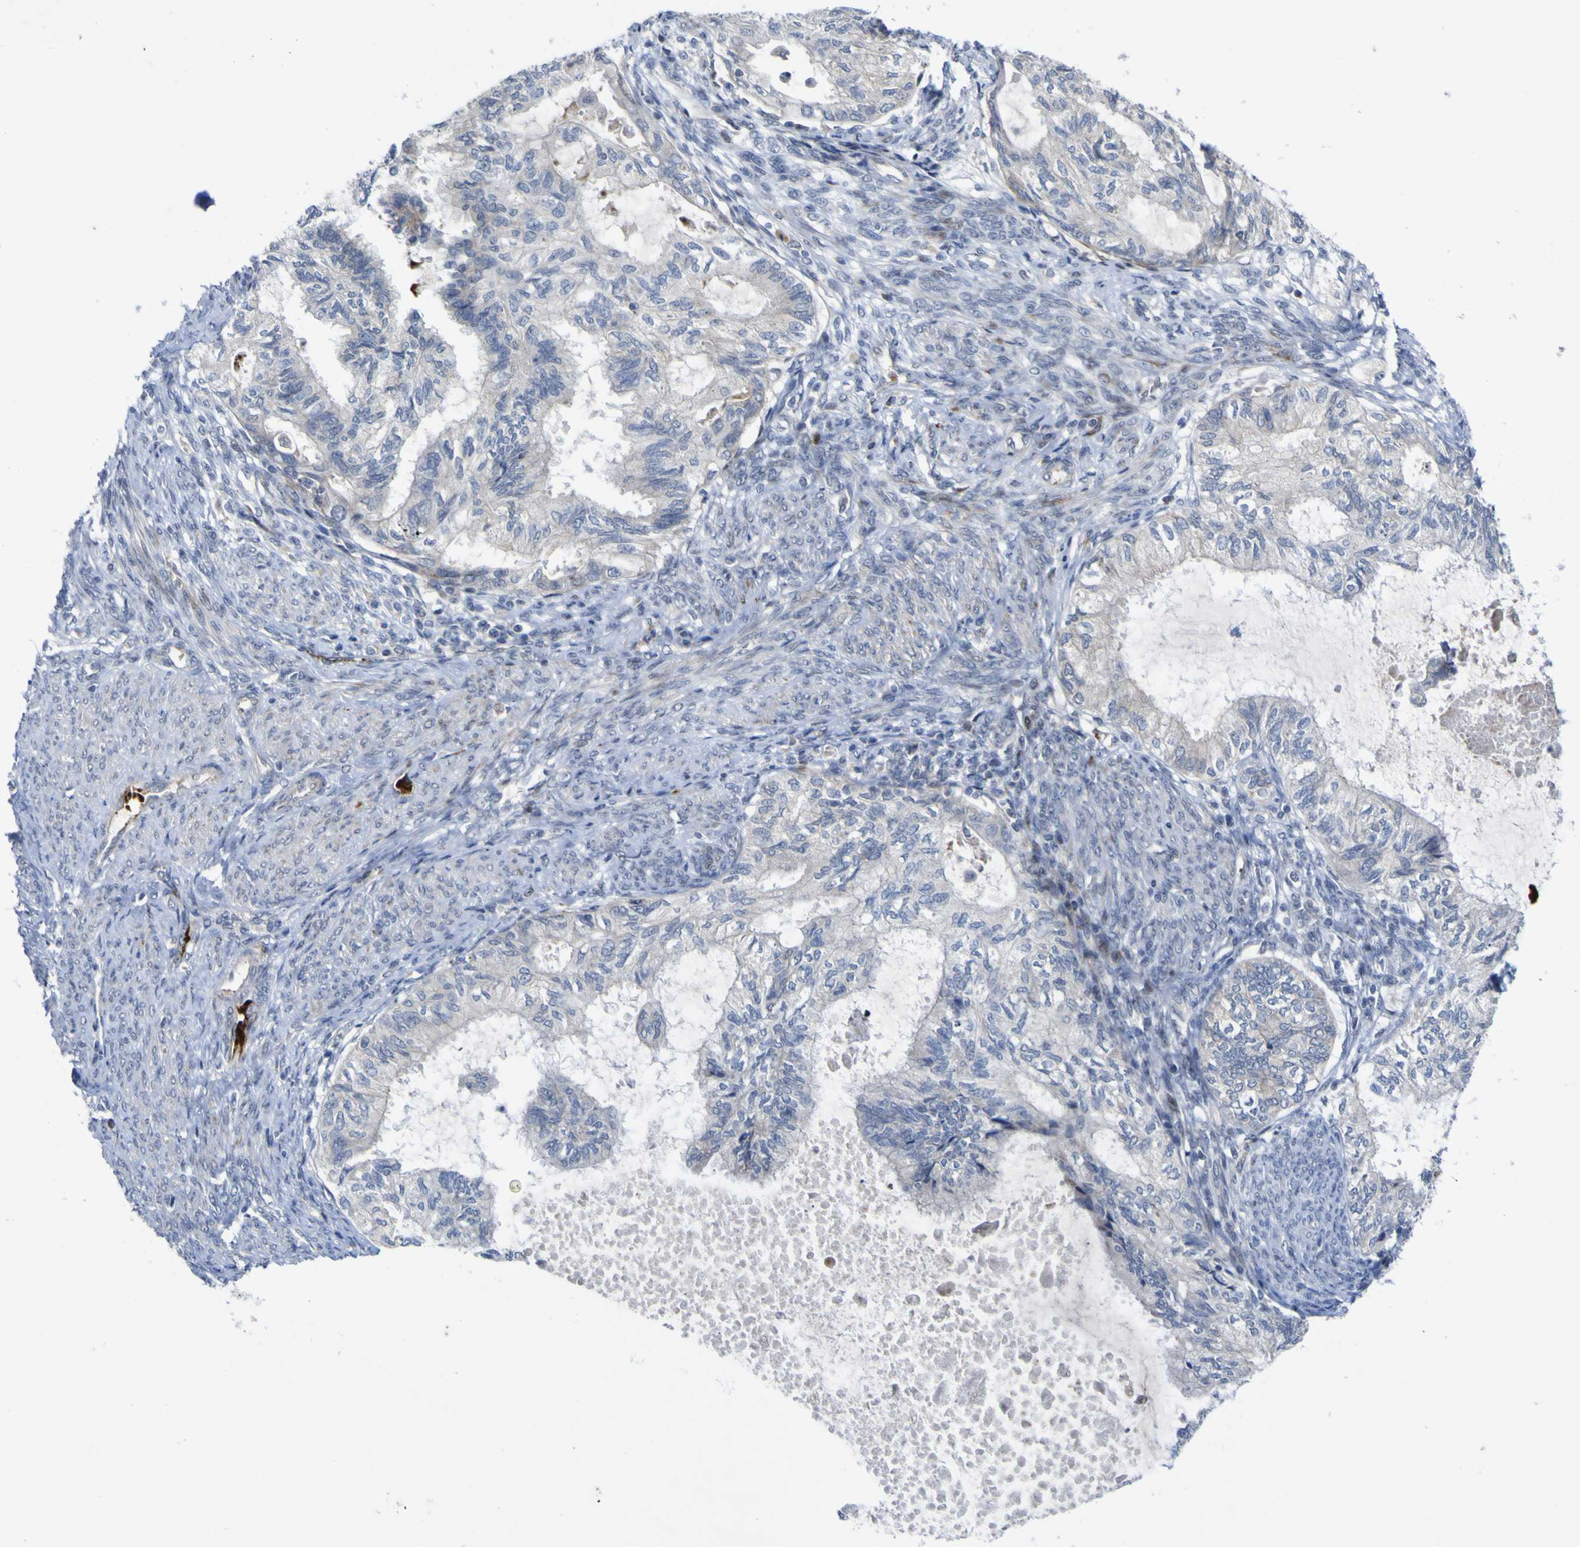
{"staining": {"intensity": "negative", "quantity": "none", "location": "none"}, "tissue": "cervical cancer", "cell_type": "Tumor cells", "image_type": "cancer", "snomed": [{"axis": "morphology", "description": "Normal tissue, NOS"}, {"axis": "morphology", "description": "Adenocarcinoma, NOS"}, {"axis": "topography", "description": "Cervix"}, {"axis": "topography", "description": "Endometrium"}], "caption": "DAB (3,3'-diaminobenzidine) immunohistochemical staining of human cervical adenocarcinoma demonstrates no significant positivity in tumor cells.", "gene": "NAV1", "patient": {"sex": "female", "age": 86}}